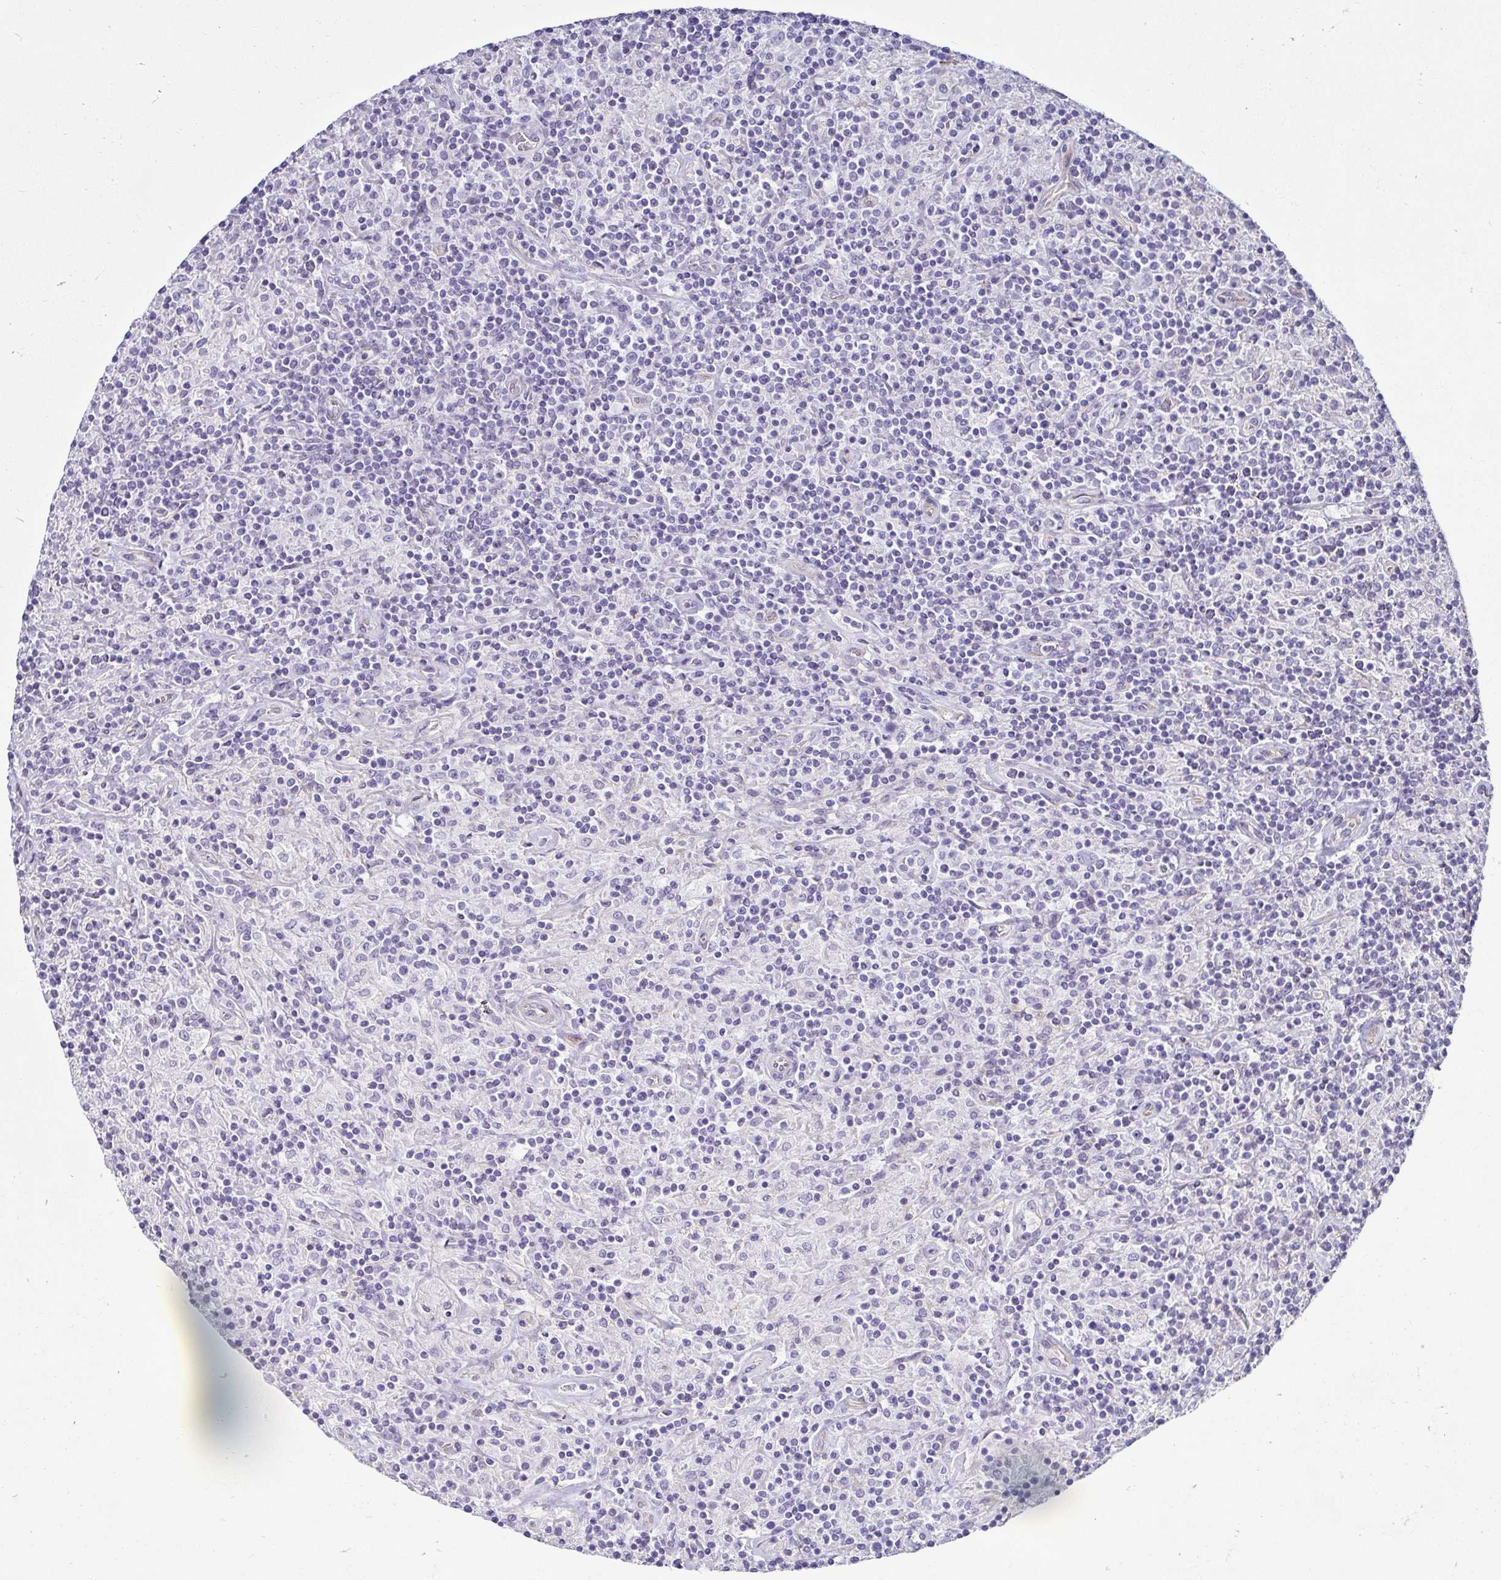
{"staining": {"intensity": "negative", "quantity": "none", "location": "none"}, "tissue": "lymphoma", "cell_type": "Tumor cells", "image_type": "cancer", "snomed": [{"axis": "morphology", "description": "Hodgkin's disease, NOS"}, {"axis": "topography", "description": "Lymph node"}], "caption": "Immunohistochemistry (IHC) photomicrograph of human Hodgkin's disease stained for a protein (brown), which reveals no staining in tumor cells. The staining was performed using DAB to visualize the protein expression in brown, while the nuclei were stained in blue with hematoxylin (Magnification: 20x).", "gene": "CASP14", "patient": {"sex": "male", "age": 70}}